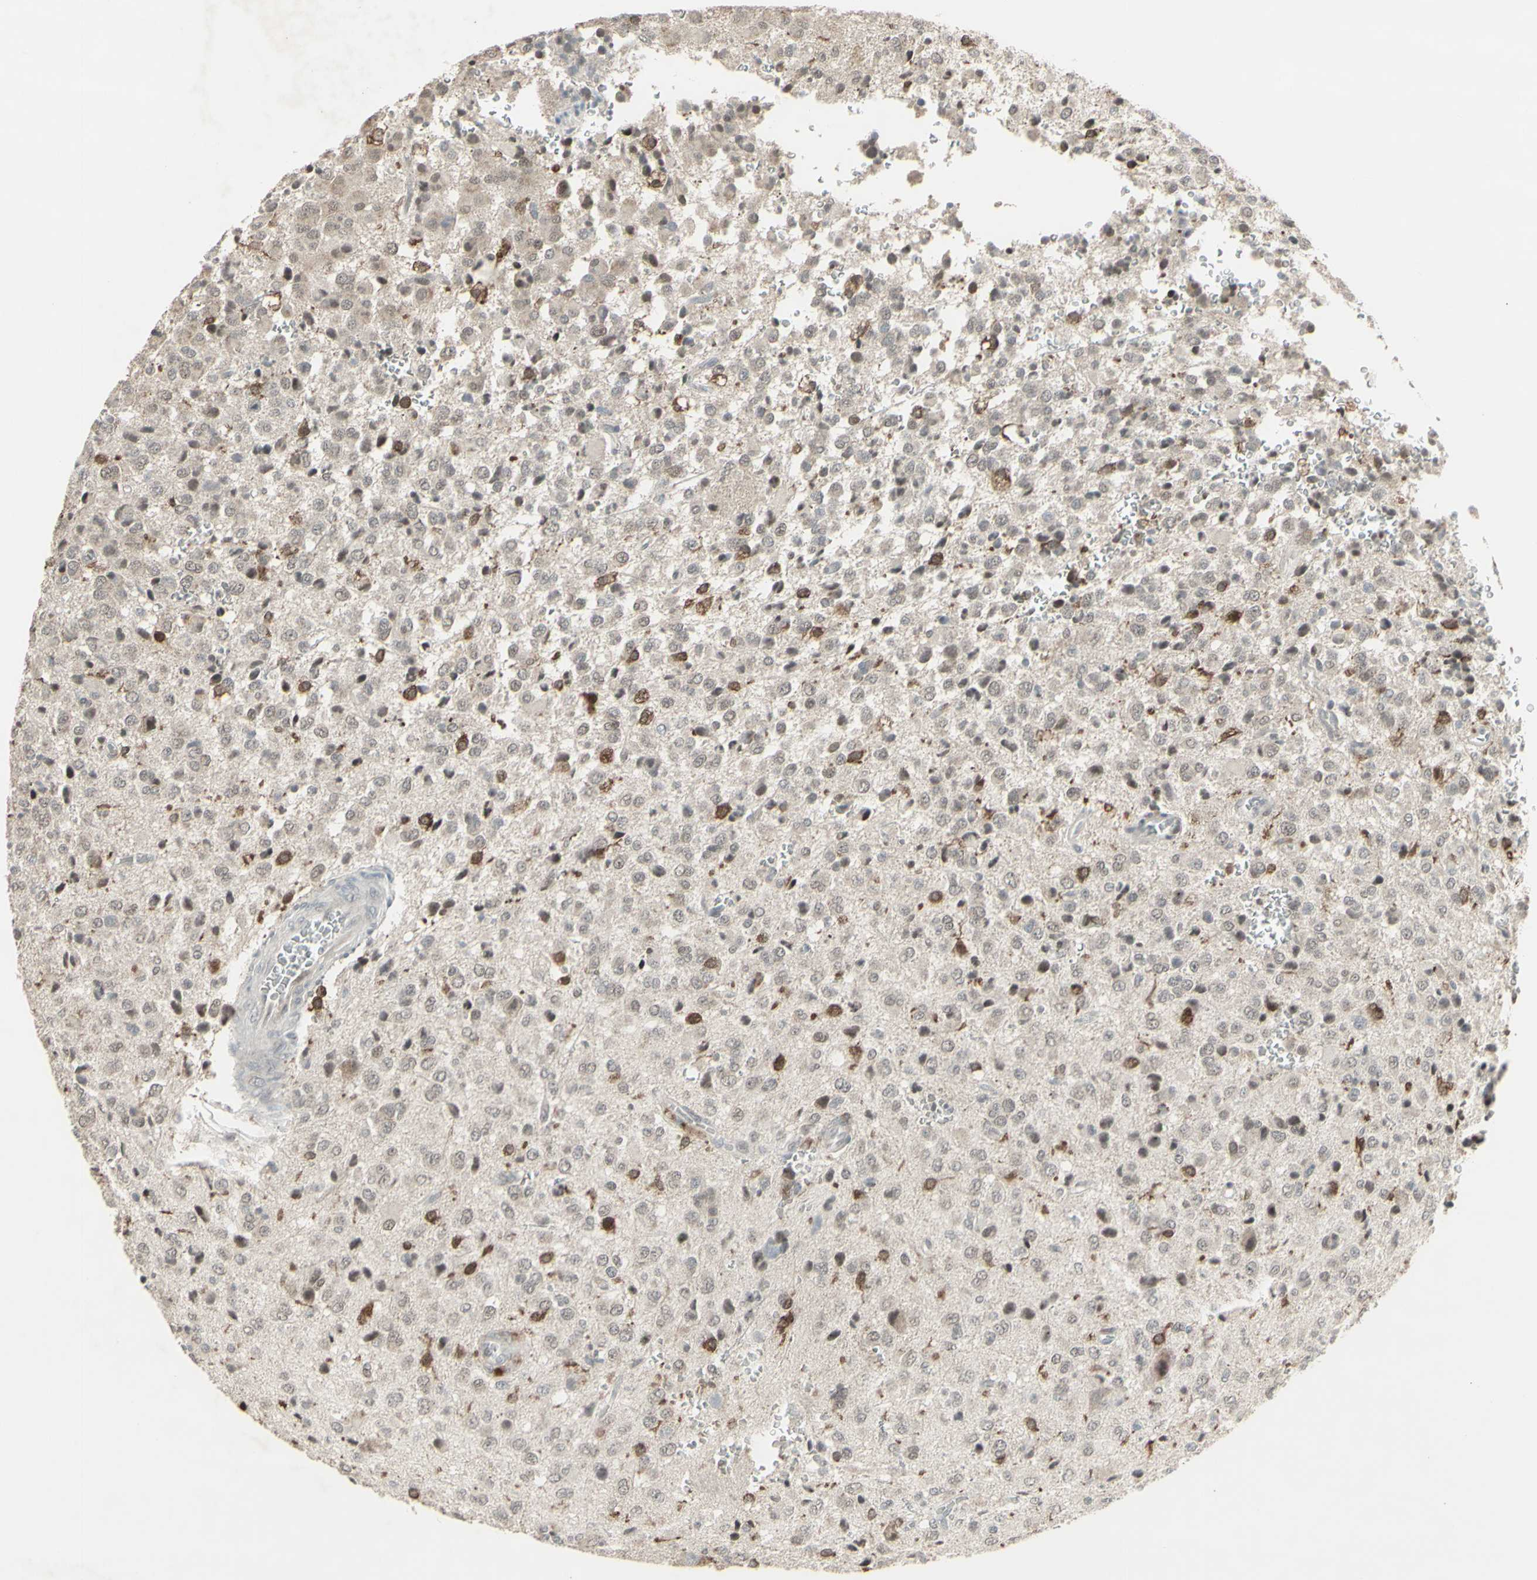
{"staining": {"intensity": "moderate", "quantity": "<25%", "location": "cytoplasmic/membranous"}, "tissue": "glioma", "cell_type": "Tumor cells", "image_type": "cancer", "snomed": [{"axis": "morphology", "description": "Glioma, malignant, High grade"}, {"axis": "topography", "description": "pancreas cauda"}], "caption": "DAB (3,3'-diaminobenzidine) immunohistochemical staining of human glioma displays moderate cytoplasmic/membranous protein expression in approximately <25% of tumor cells.", "gene": "SAMSN1", "patient": {"sex": "male", "age": 60}}